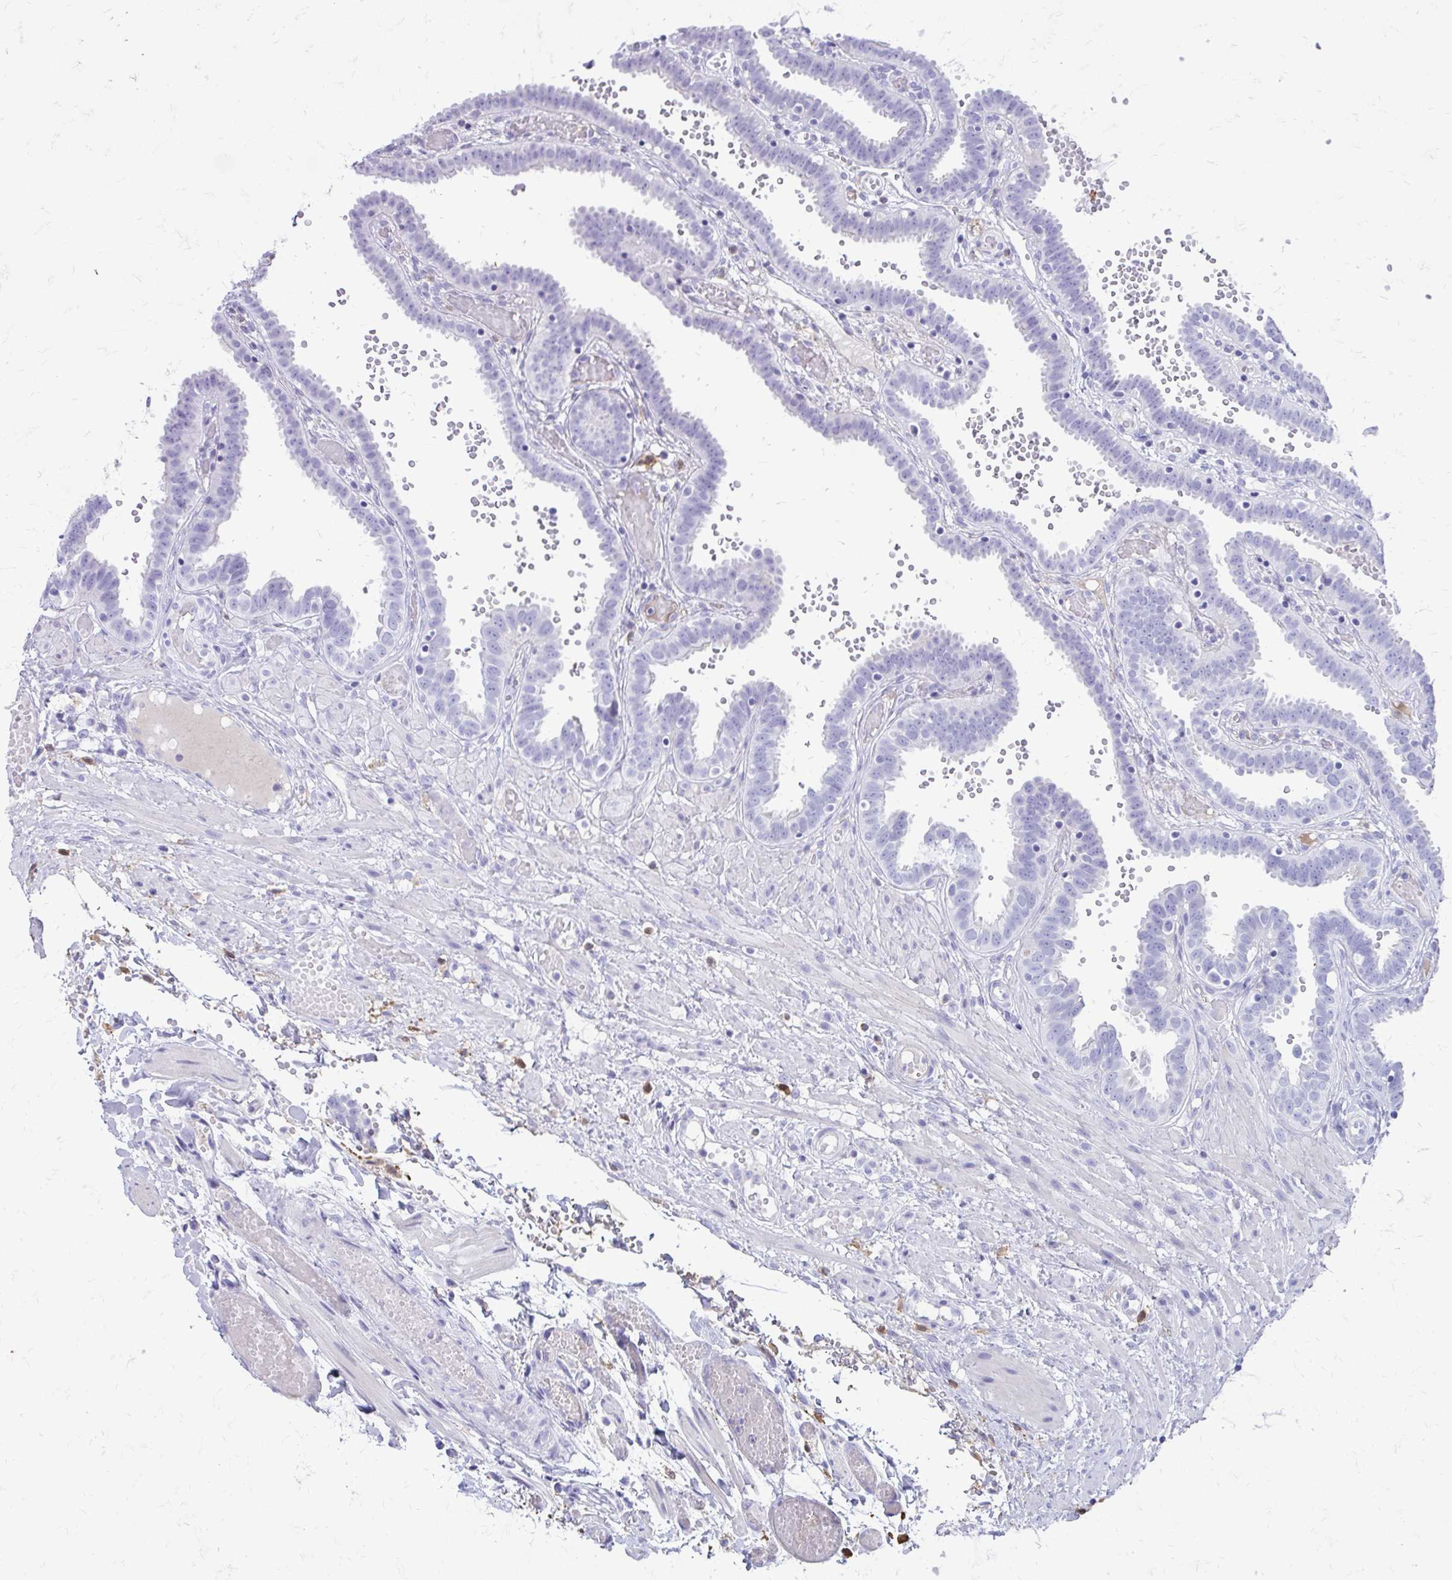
{"staining": {"intensity": "negative", "quantity": "none", "location": "none"}, "tissue": "fallopian tube", "cell_type": "Glandular cells", "image_type": "normal", "snomed": [{"axis": "morphology", "description": "Normal tissue, NOS"}, {"axis": "topography", "description": "Fallopian tube"}], "caption": "Fallopian tube was stained to show a protein in brown. There is no significant expression in glandular cells. (Stains: DAB (3,3'-diaminobenzidine) immunohistochemistry (IHC) with hematoxylin counter stain, Microscopy: brightfield microscopy at high magnification).", "gene": "SIGLEC11", "patient": {"sex": "female", "age": 37}}